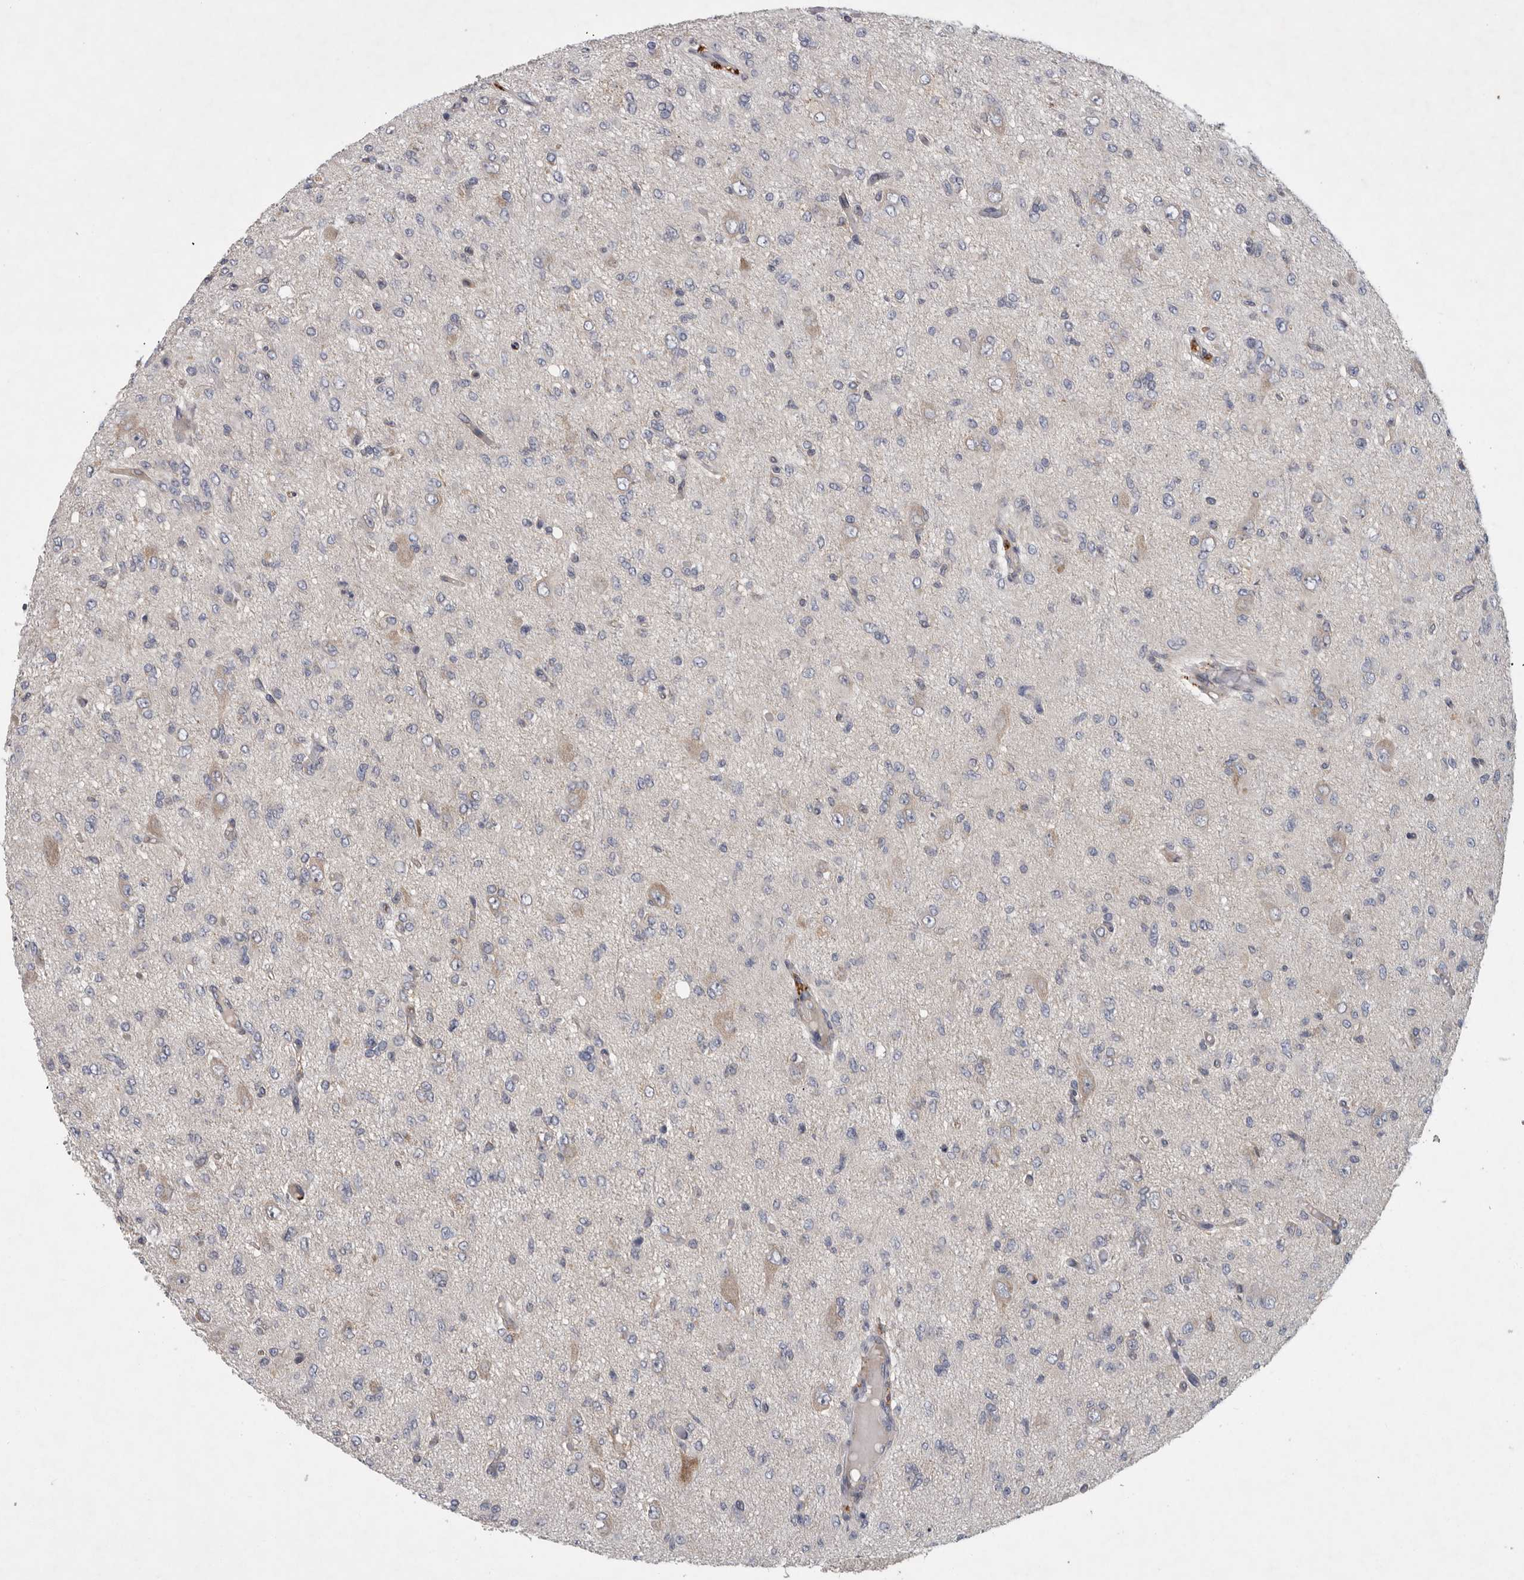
{"staining": {"intensity": "negative", "quantity": "none", "location": "none"}, "tissue": "glioma", "cell_type": "Tumor cells", "image_type": "cancer", "snomed": [{"axis": "morphology", "description": "Glioma, malignant, High grade"}, {"axis": "topography", "description": "Brain"}], "caption": "Glioma stained for a protein using immunohistochemistry reveals no positivity tumor cells.", "gene": "C1orf109", "patient": {"sex": "female", "age": 59}}